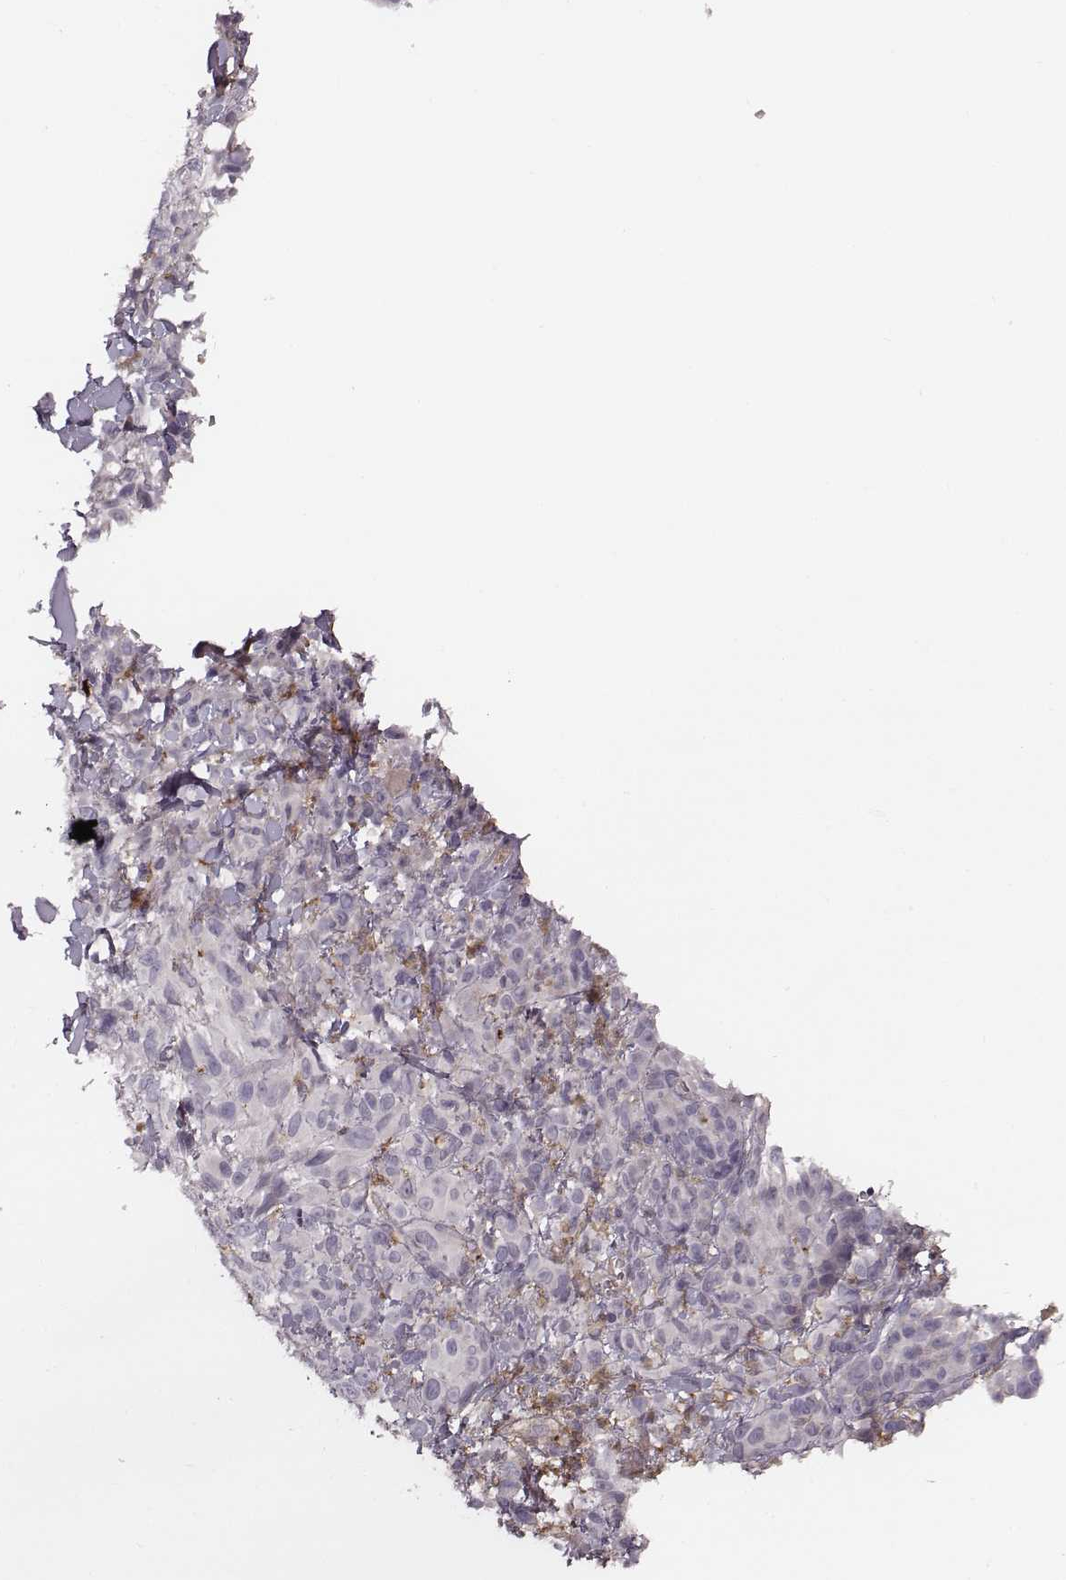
{"staining": {"intensity": "negative", "quantity": "none", "location": "none"}, "tissue": "melanoma", "cell_type": "Tumor cells", "image_type": "cancer", "snomed": [{"axis": "morphology", "description": "Malignant melanoma, NOS"}, {"axis": "topography", "description": "Skin"}], "caption": "Tumor cells are negative for brown protein staining in malignant melanoma.", "gene": "ZYX", "patient": {"sex": "male", "age": 83}}